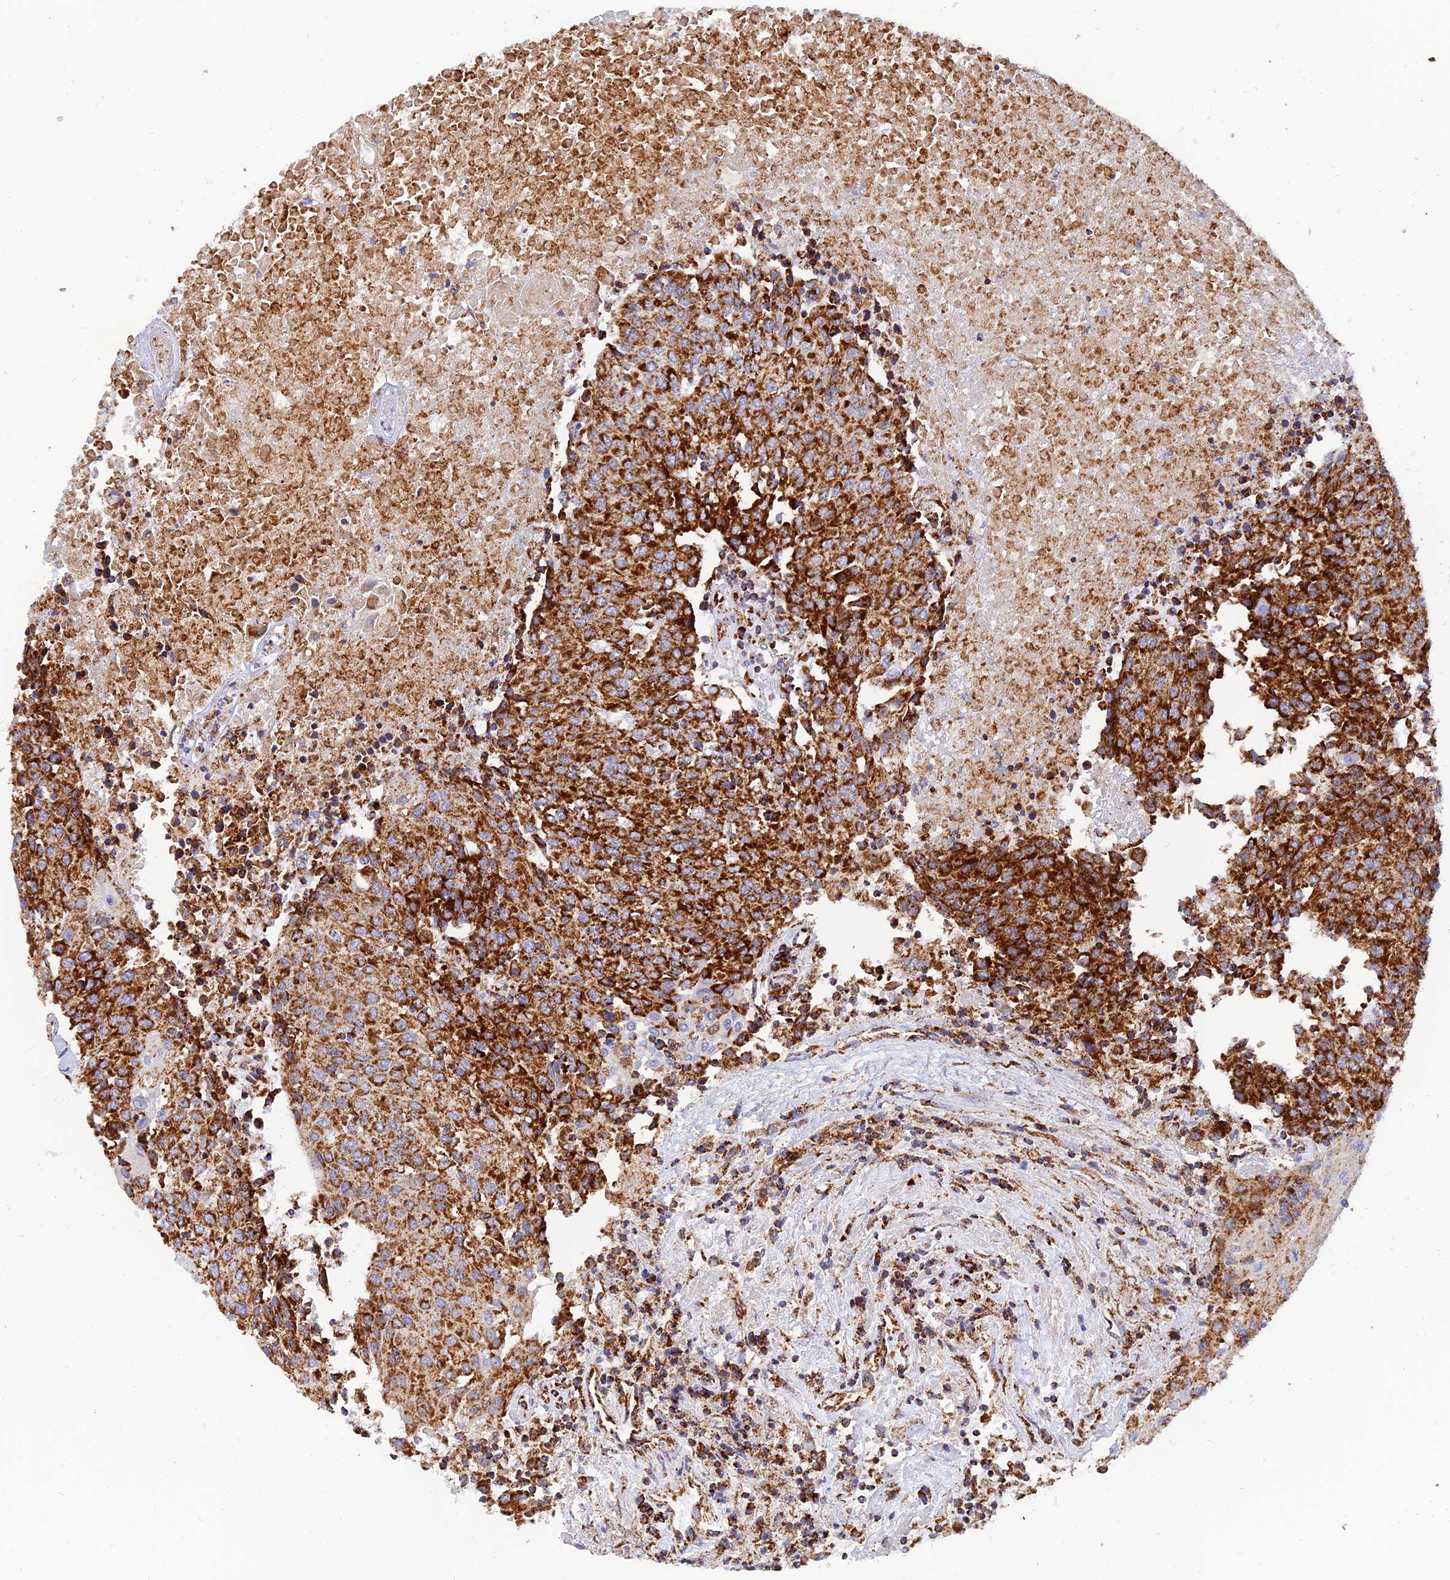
{"staining": {"intensity": "strong", "quantity": ">75%", "location": "cytoplasmic/membranous"}, "tissue": "urothelial cancer", "cell_type": "Tumor cells", "image_type": "cancer", "snomed": [{"axis": "morphology", "description": "Urothelial carcinoma, High grade"}, {"axis": "topography", "description": "Urinary bladder"}], "caption": "Urothelial cancer stained with DAB immunohistochemistry reveals high levels of strong cytoplasmic/membranous expression in approximately >75% of tumor cells. The staining was performed using DAB to visualize the protein expression in brown, while the nuclei were stained in blue with hematoxylin (Magnification: 20x).", "gene": "NDUFB6", "patient": {"sex": "female", "age": 85}}